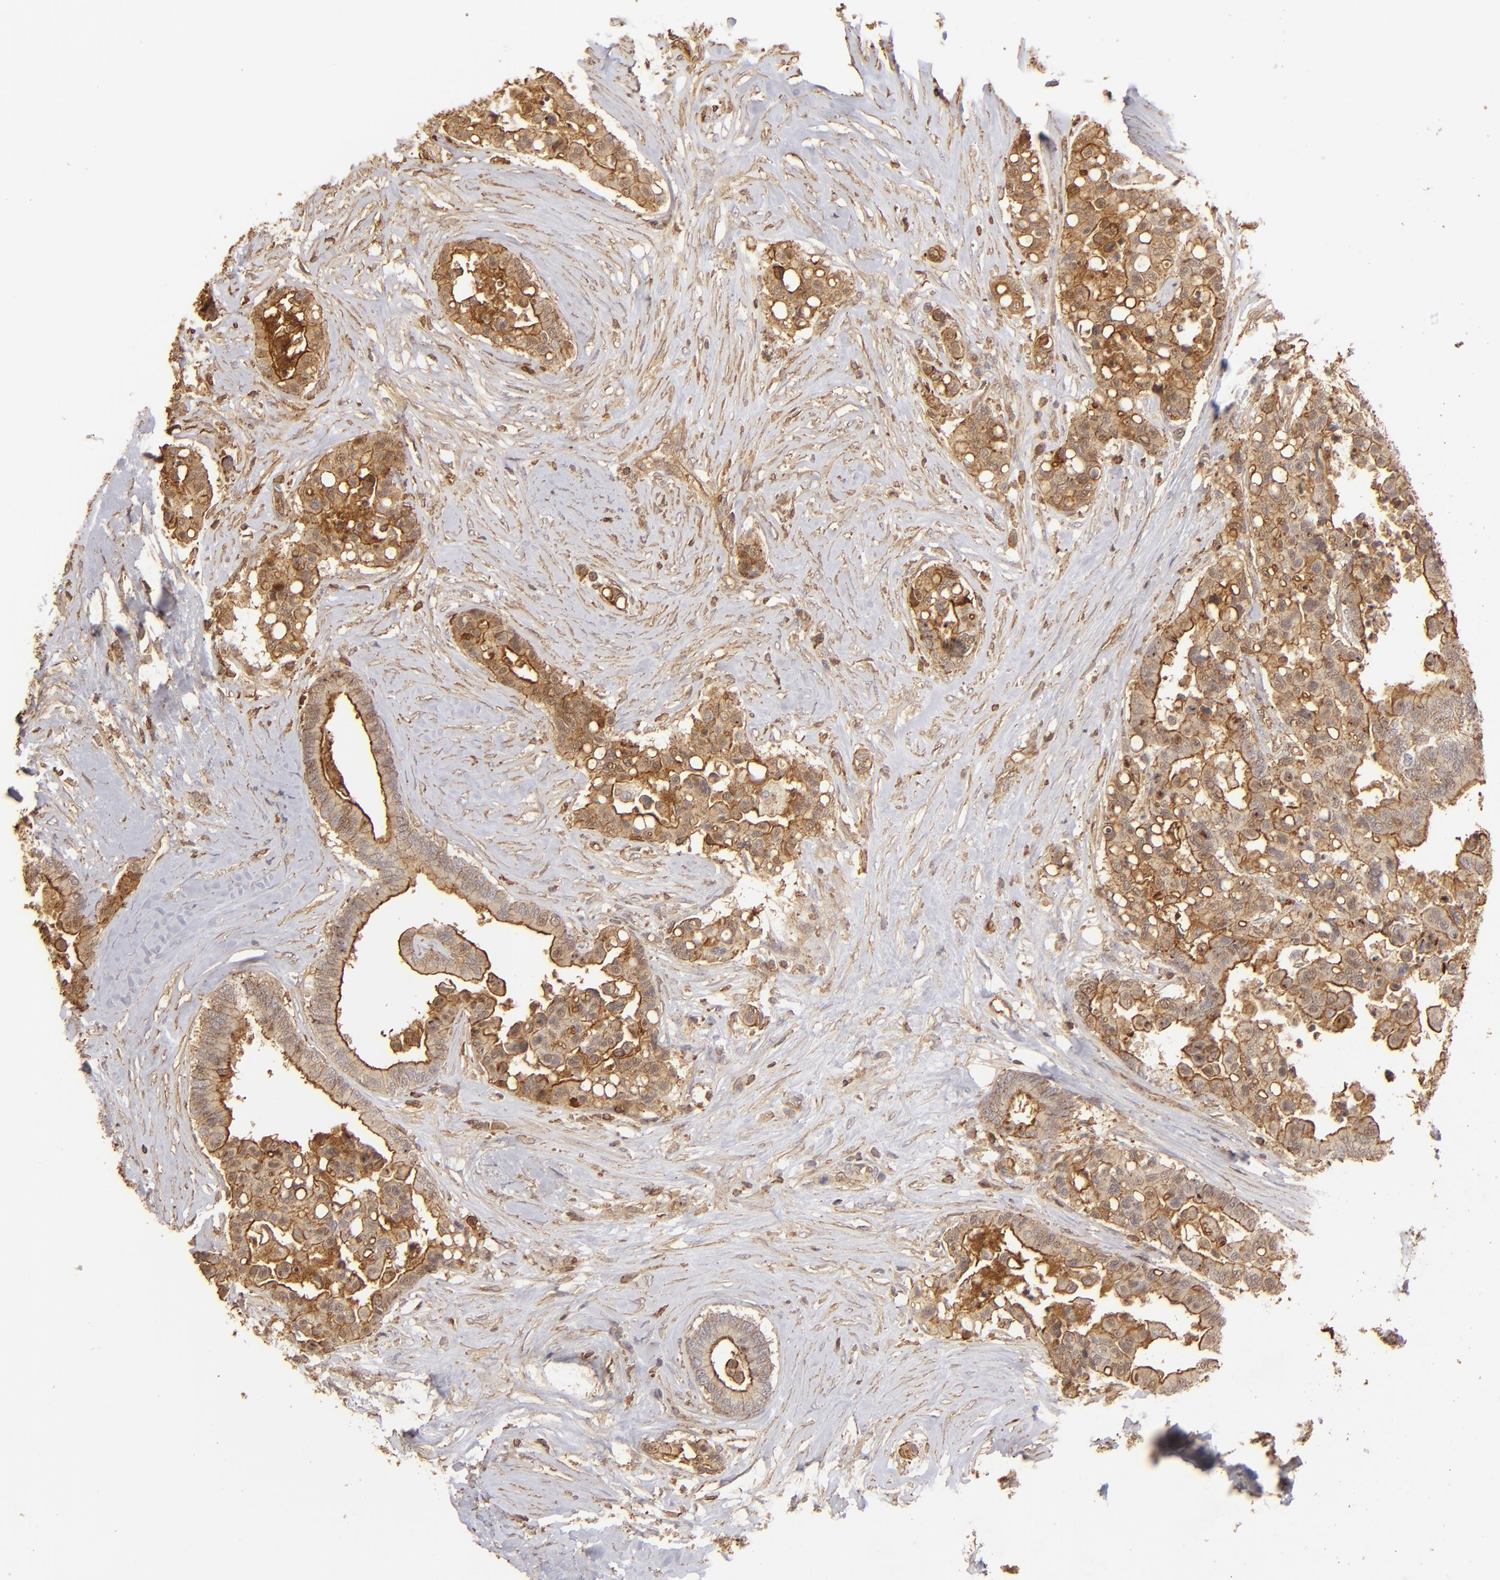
{"staining": {"intensity": "moderate", "quantity": ">75%", "location": "cytoplasmic/membranous"}, "tissue": "colorectal cancer", "cell_type": "Tumor cells", "image_type": "cancer", "snomed": [{"axis": "morphology", "description": "Adenocarcinoma, NOS"}, {"axis": "topography", "description": "Colon"}], "caption": "Immunohistochemistry (IHC) of colorectal cancer (adenocarcinoma) exhibits medium levels of moderate cytoplasmic/membranous staining in approximately >75% of tumor cells.", "gene": "ACTB", "patient": {"sex": "male", "age": 82}}